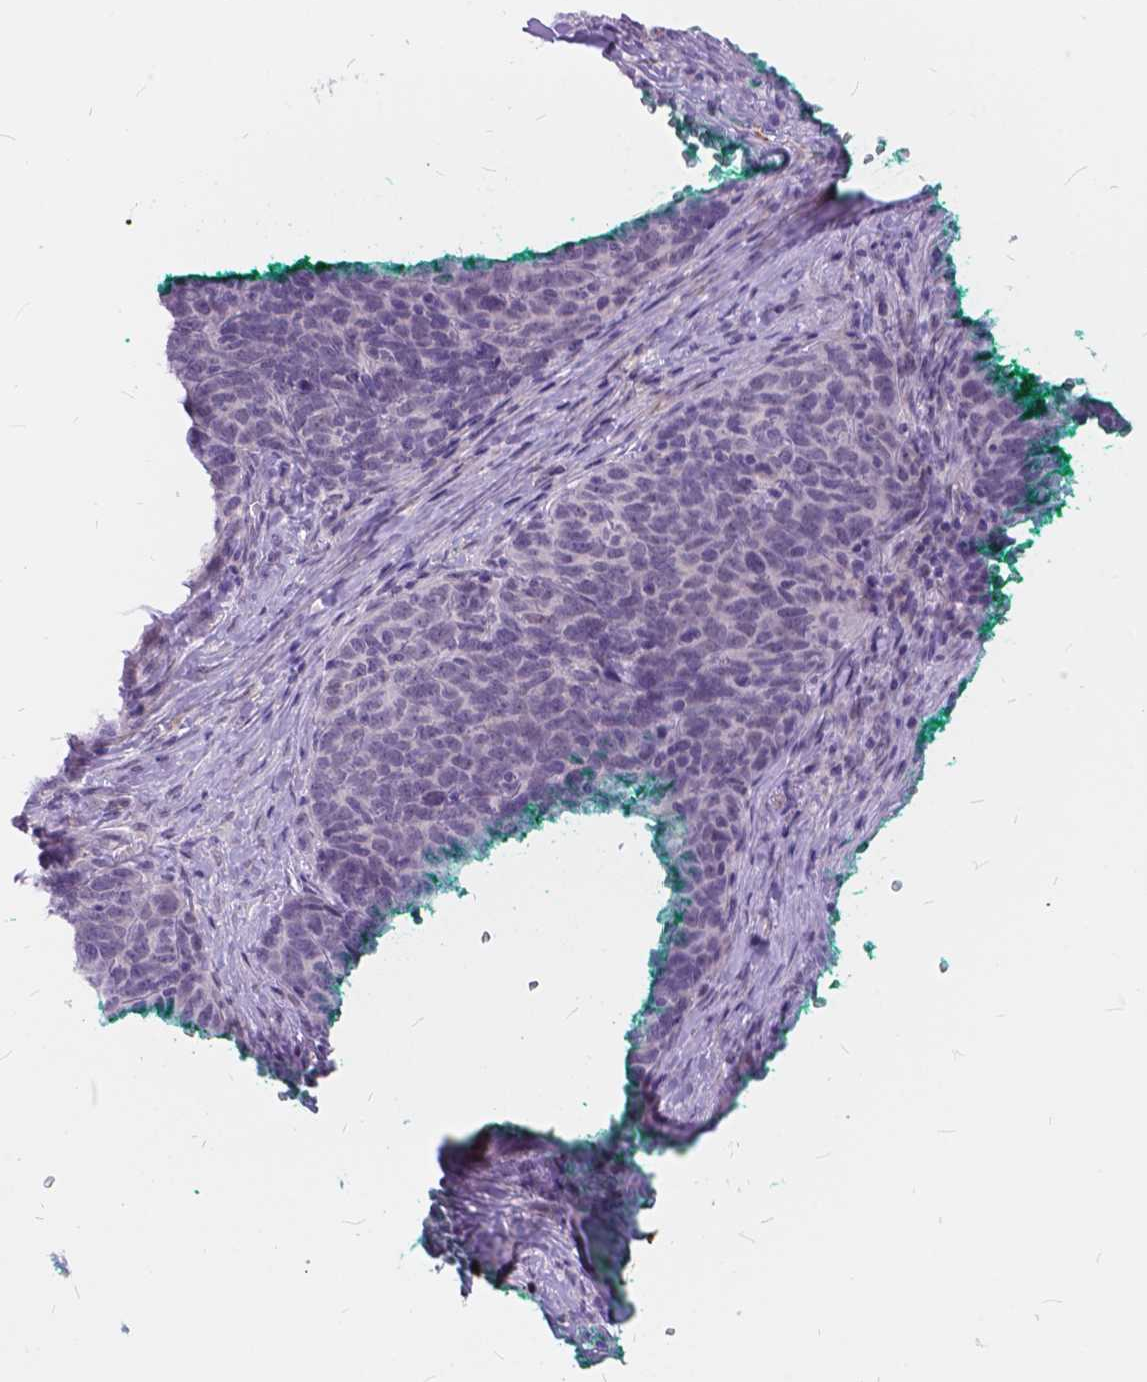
{"staining": {"intensity": "negative", "quantity": "none", "location": "none"}, "tissue": "skin cancer", "cell_type": "Tumor cells", "image_type": "cancer", "snomed": [{"axis": "morphology", "description": "Squamous cell carcinoma, NOS"}, {"axis": "topography", "description": "Skin"}, {"axis": "topography", "description": "Anal"}], "caption": "Immunohistochemistry of human squamous cell carcinoma (skin) reveals no staining in tumor cells. The staining was performed using DAB (3,3'-diaminobenzidine) to visualize the protein expression in brown, while the nuclei were stained in blue with hematoxylin (Magnification: 20x).", "gene": "MAN2C1", "patient": {"sex": "female", "age": 51}}